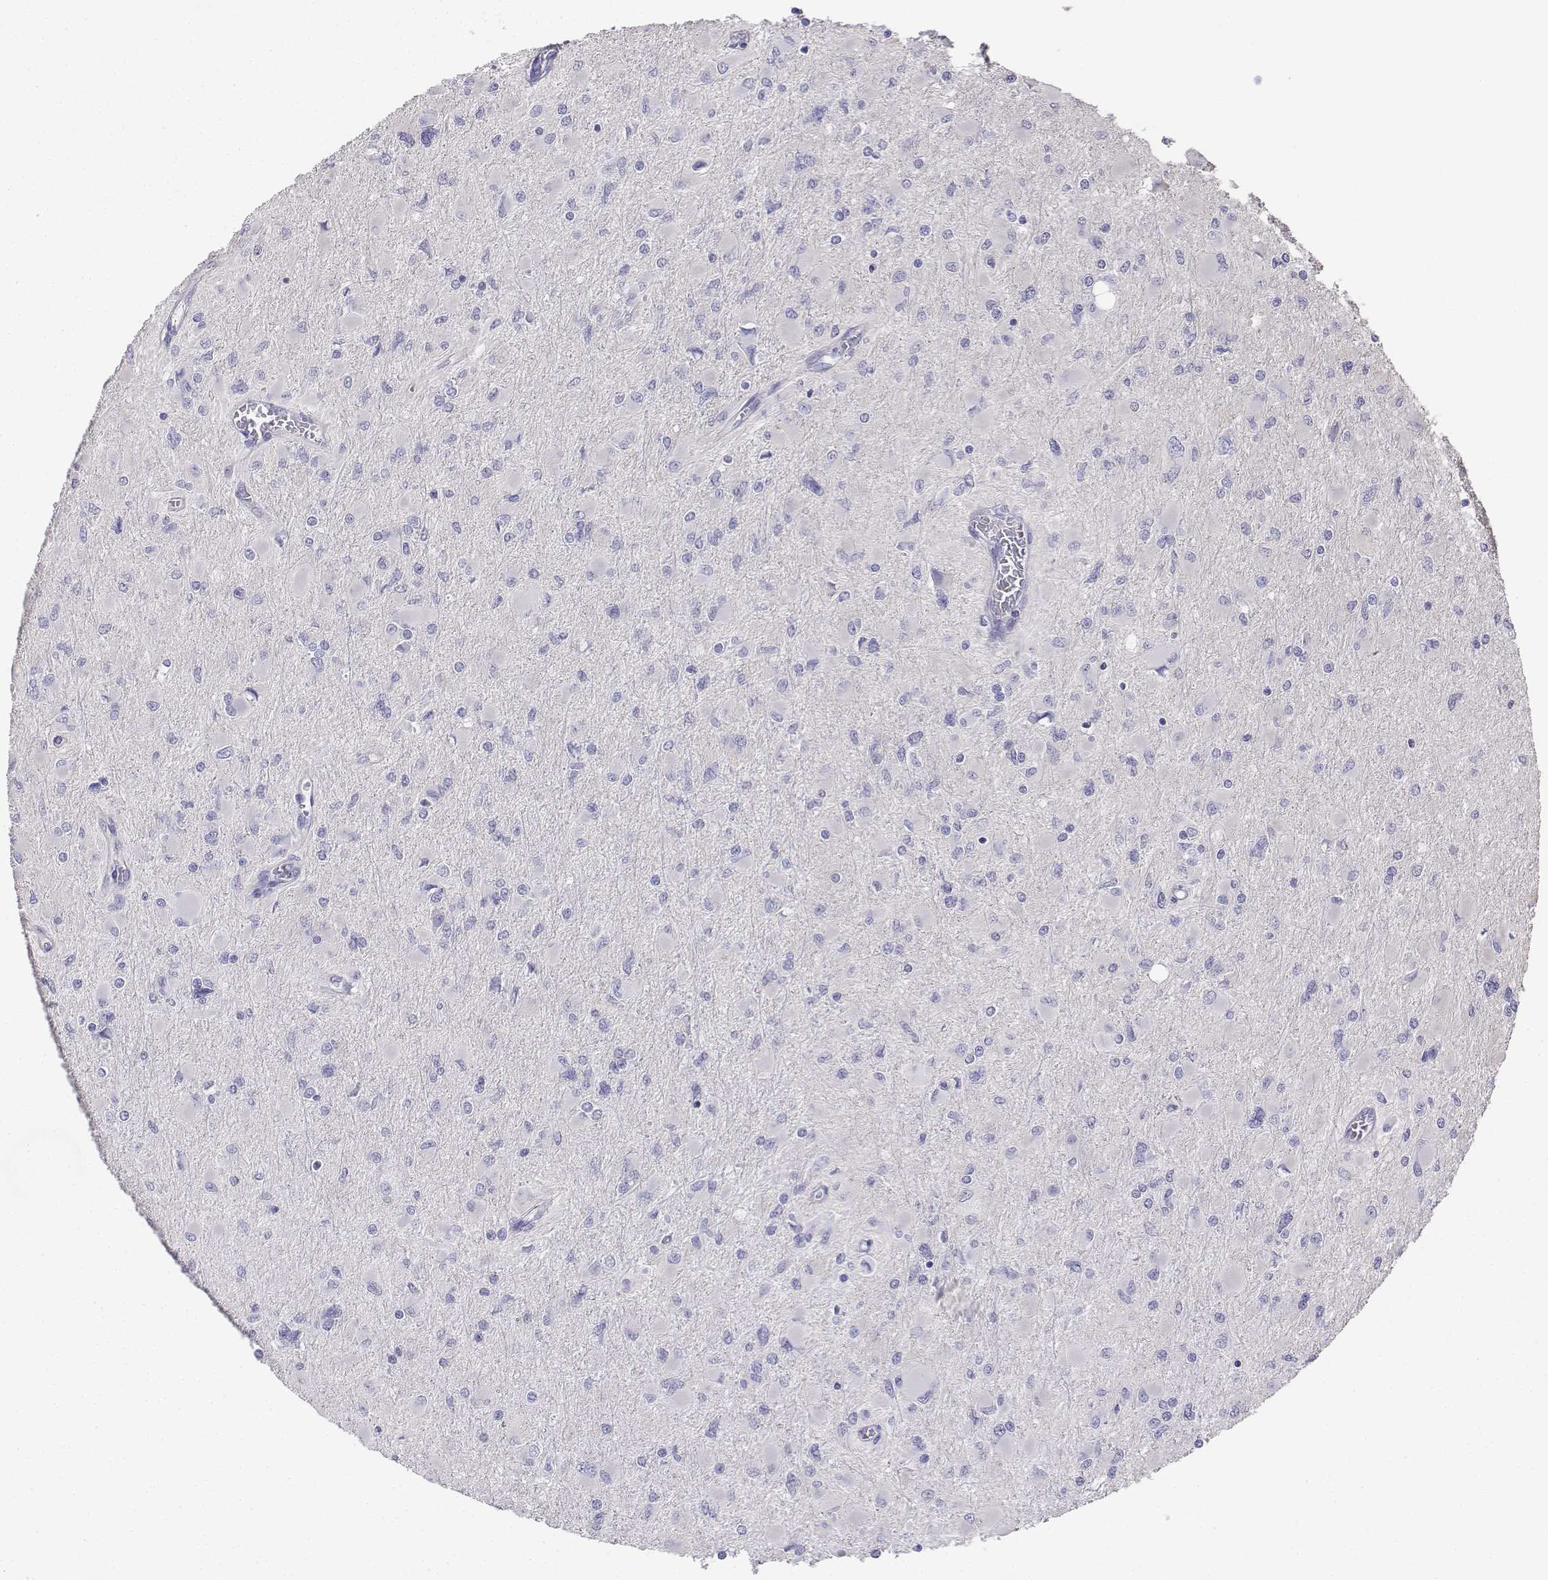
{"staining": {"intensity": "negative", "quantity": "none", "location": "none"}, "tissue": "glioma", "cell_type": "Tumor cells", "image_type": "cancer", "snomed": [{"axis": "morphology", "description": "Glioma, malignant, High grade"}, {"axis": "topography", "description": "Cerebral cortex"}], "caption": "IHC of human glioma displays no expression in tumor cells.", "gene": "LGSN", "patient": {"sex": "female", "age": 36}}